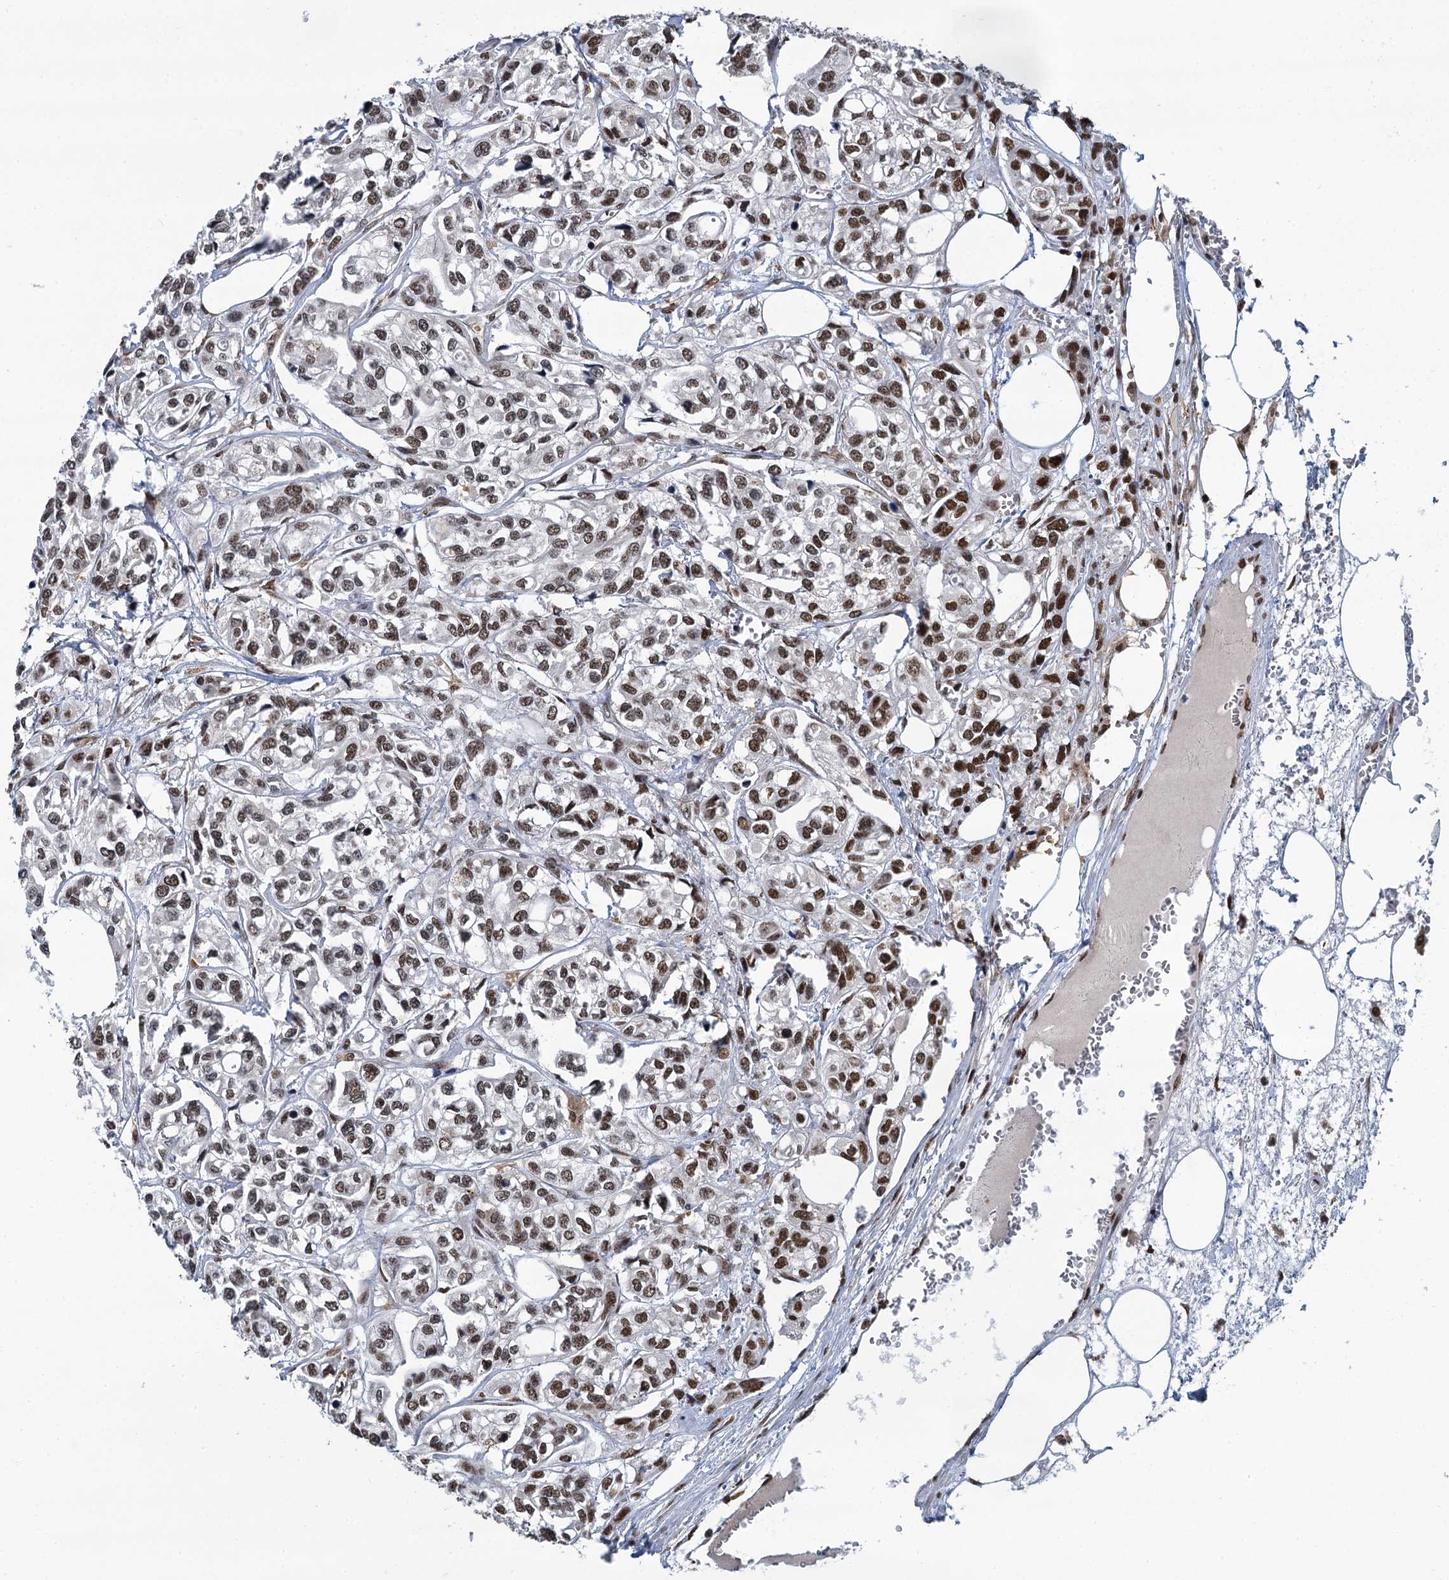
{"staining": {"intensity": "moderate", "quantity": ">75%", "location": "nuclear"}, "tissue": "urothelial cancer", "cell_type": "Tumor cells", "image_type": "cancer", "snomed": [{"axis": "morphology", "description": "Urothelial carcinoma, High grade"}, {"axis": "topography", "description": "Urinary bladder"}], "caption": "Protein analysis of high-grade urothelial carcinoma tissue exhibits moderate nuclear expression in approximately >75% of tumor cells. (Stains: DAB in brown, nuclei in blue, Microscopy: brightfield microscopy at high magnification).", "gene": "PPHLN1", "patient": {"sex": "male", "age": 67}}